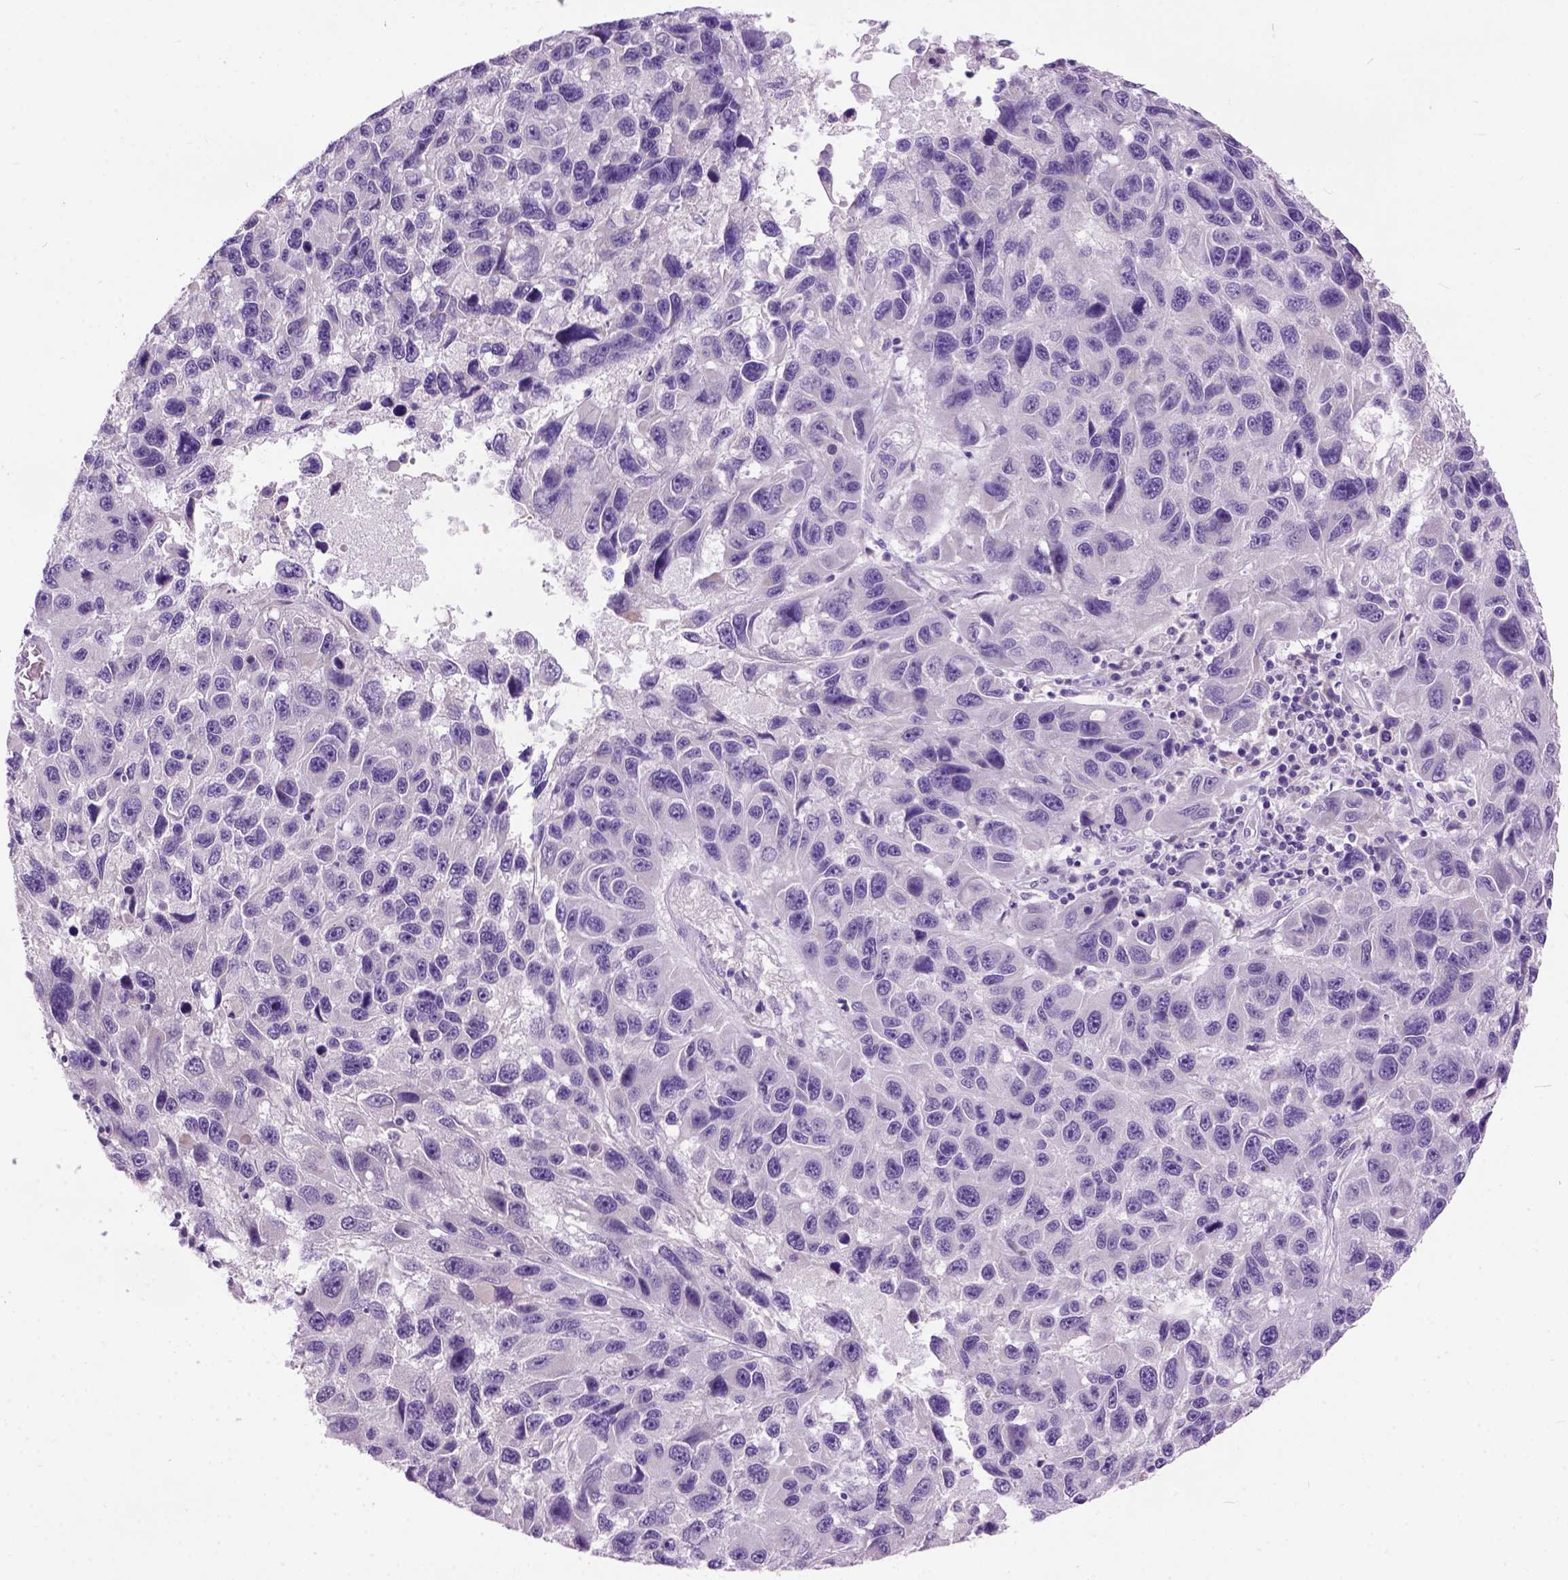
{"staining": {"intensity": "negative", "quantity": "none", "location": "none"}, "tissue": "melanoma", "cell_type": "Tumor cells", "image_type": "cancer", "snomed": [{"axis": "morphology", "description": "Malignant melanoma, NOS"}, {"axis": "topography", "description": "Skin"}], "caption": "Tumor cells show no significant staining in melanoma.", "gene": "MAPT", "patient": {"sex": "male", "age": 53}}